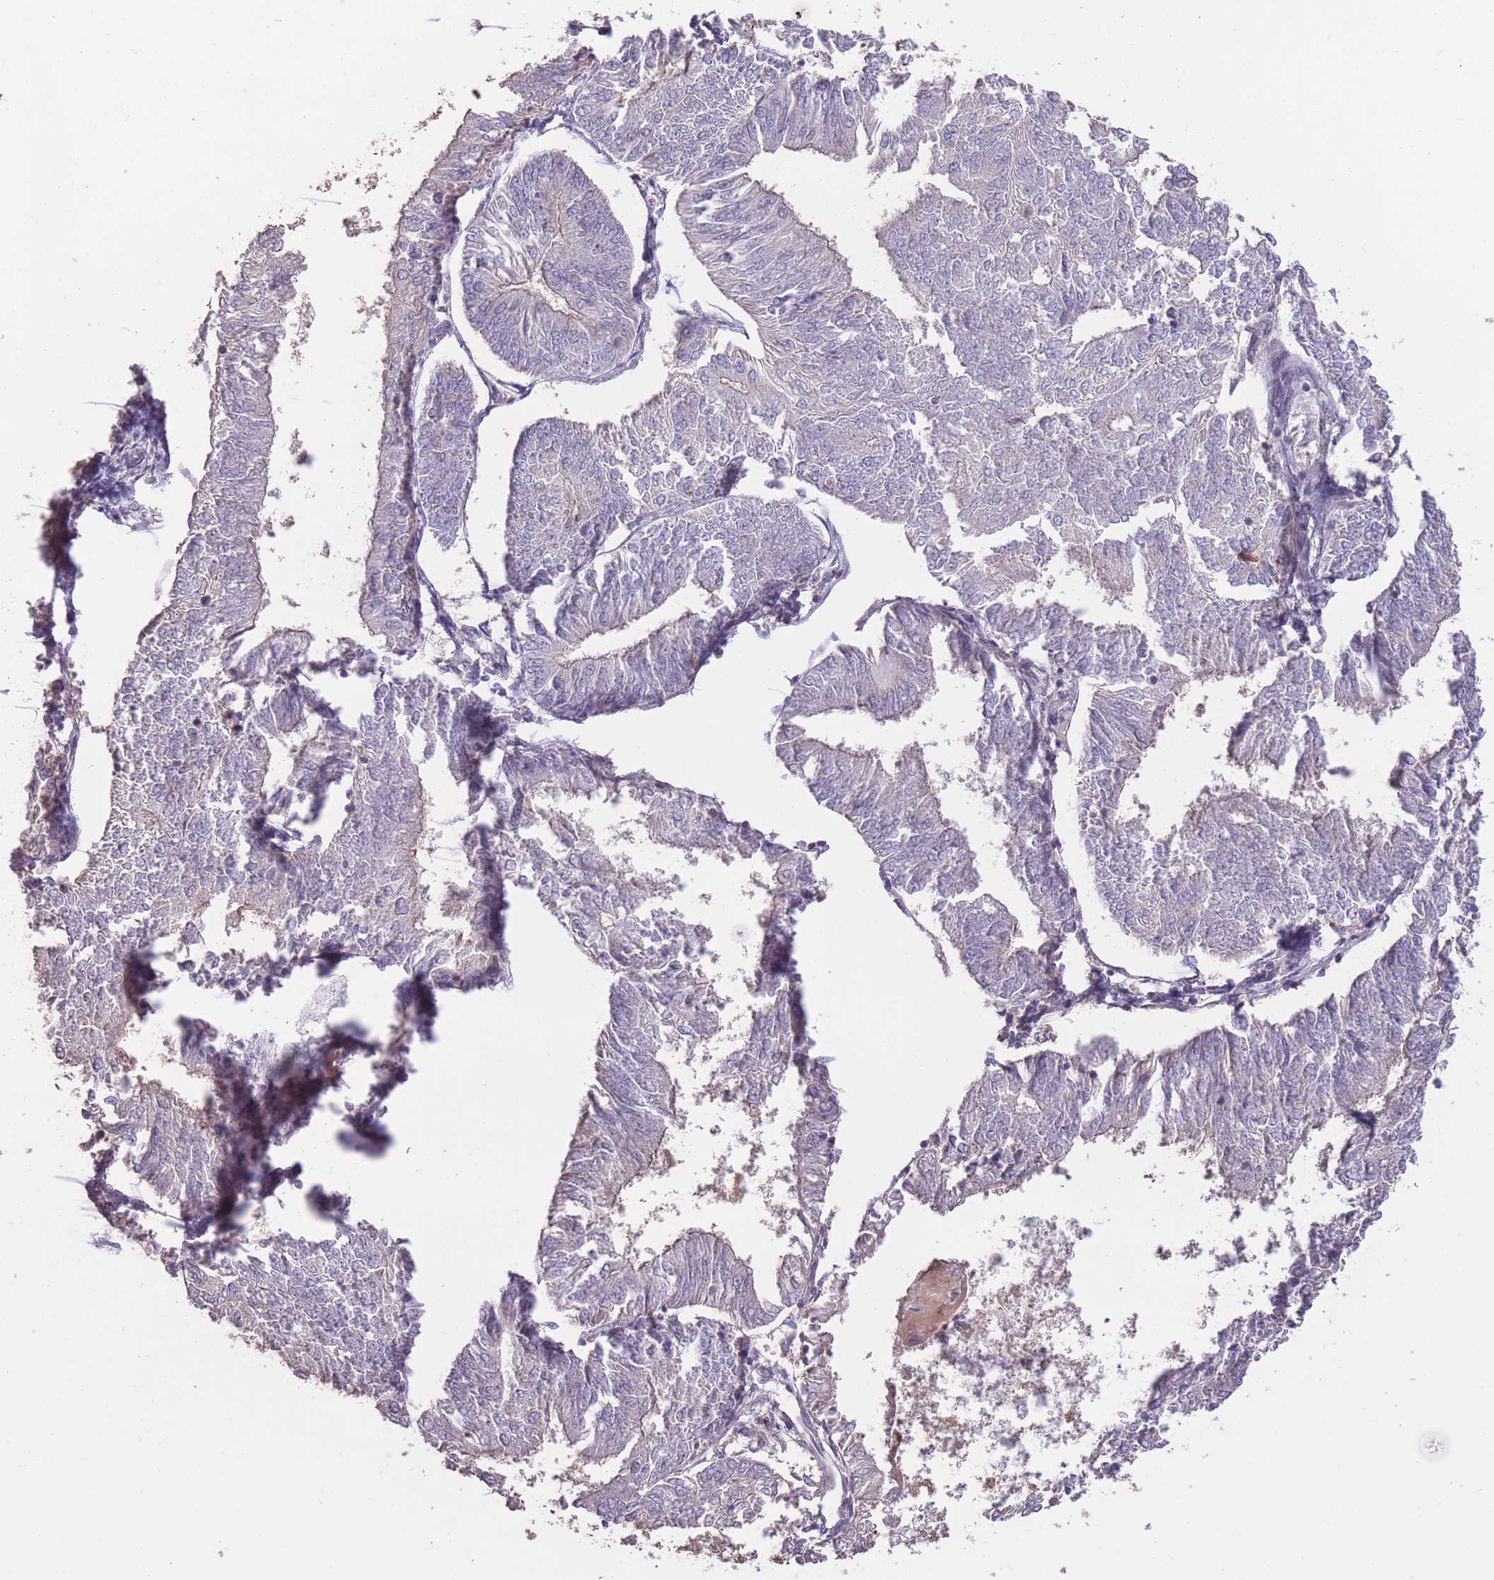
{"staining": {"intensity": "negative", "quantity": "none", "location": "none"}, "tissue": "endometrial cancer", "cell_type": "Tumor cells", "image_type": "cancer", "snomed": [{"axis": "morphology", "description": "Adenocarcinoma, NOS"}, {"axis": "topography", "description": "Endometrium"}], "caption": "Immunohistochemistry (IHC) of human endometrial cancer (adenocarcinoma) exhibits no staining in tumor cells.", "gene": "RSPH10B", "patient": {"sex": "female", "age": 58}}